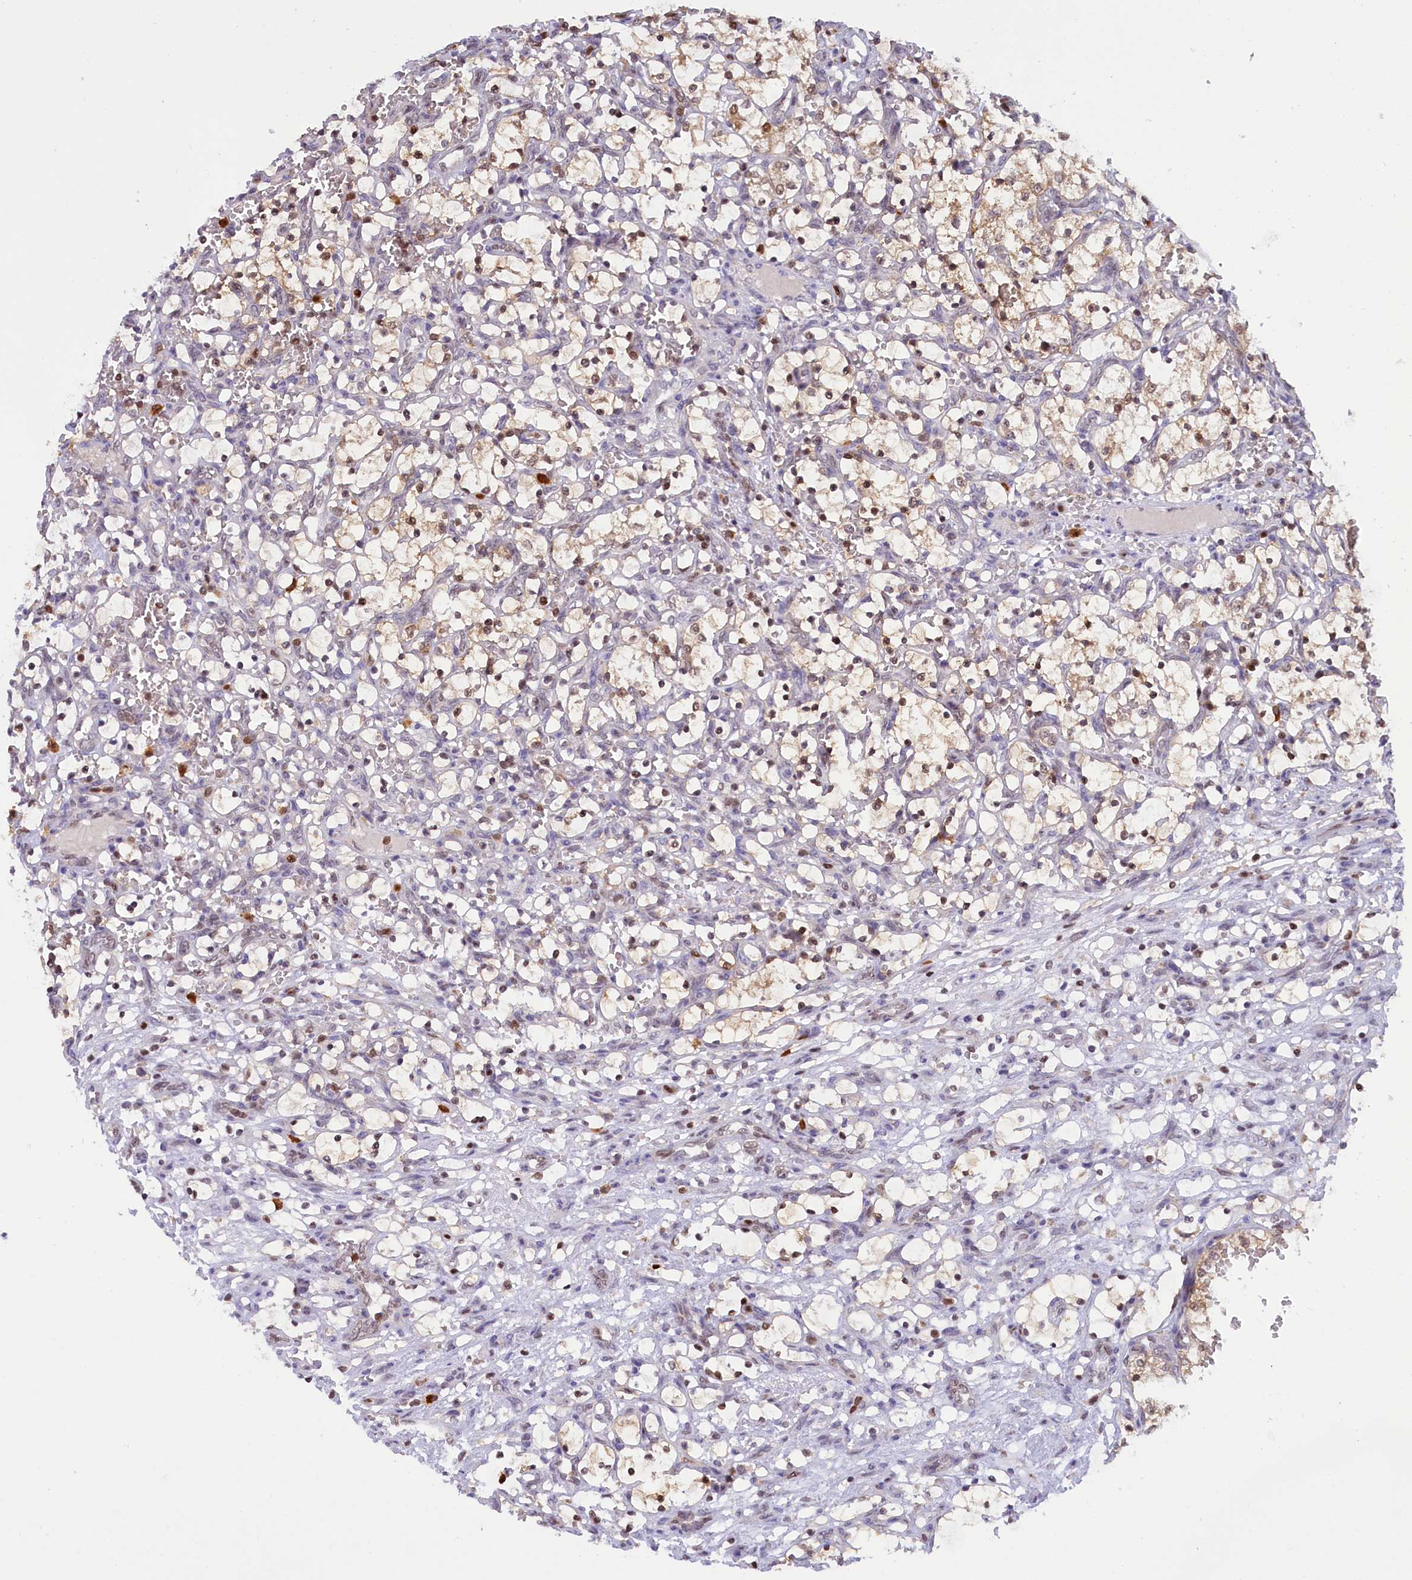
{"staining": {"intensity": "weak", "quantity": "25%-75%", "location": "nuclear"}, "tissue": "renal cancer", "cell_type": "Tumor cells", "image_type": "cancer", "snomed": [{"axis": "morphology", "description": "Adenocarcinoma, NOS"}, {"axis": "topography", "description": "Kidney"}], "caption": "Renal adenocarcinoma stained with a brown dye displays weak nuclear positive expression in approximately 25%-75% of tumor cells.", "gene": "IZUMO2", "patient": {"sex": "female", "age": 69}}